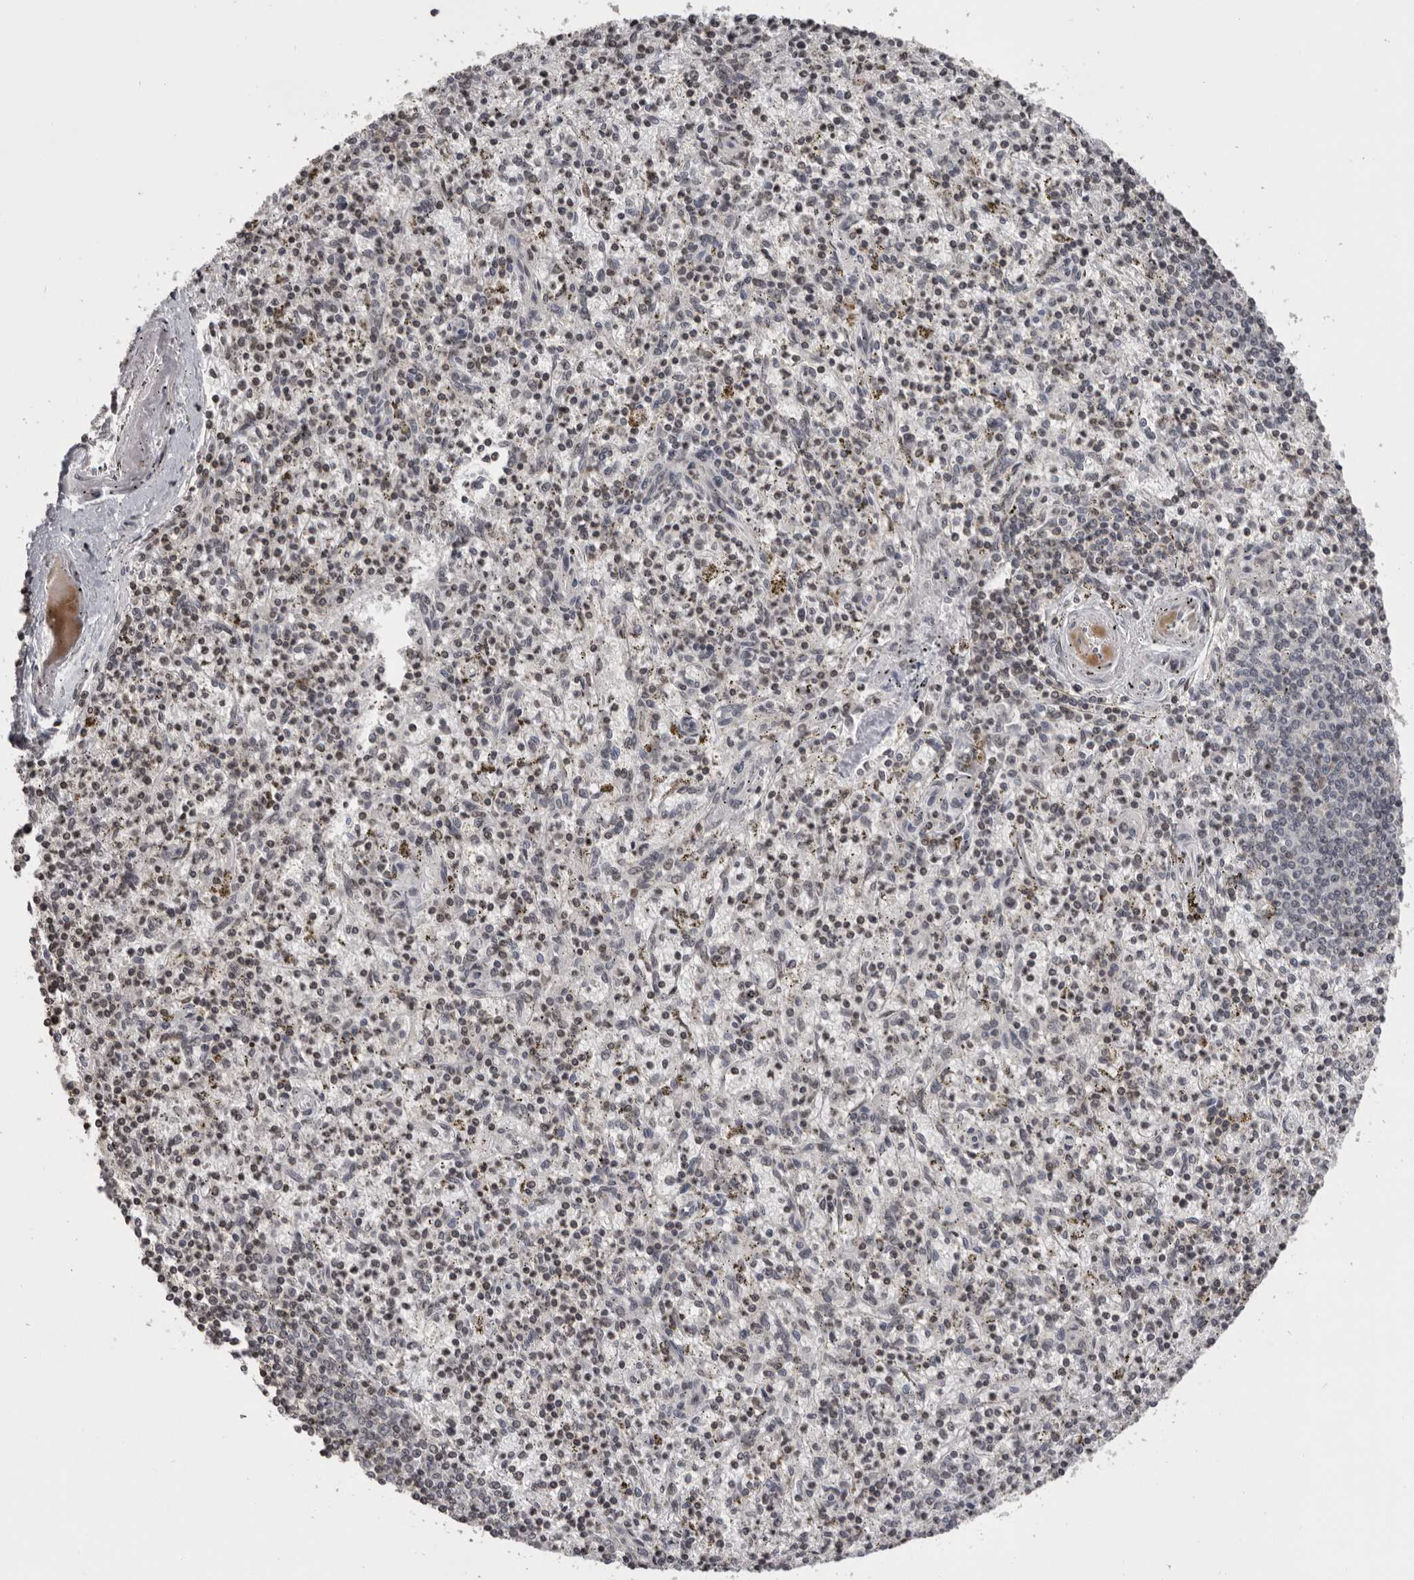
{"staining": {"intensity": "moderate", "quantity": "25%-75%", "location": "nuclear"}, "tissue": "spleen", "cell_type": "Cells in red pulp", "image_type": "normal", "snomed": [{"axis": "morphology", "description": "Normal tissue, NOS"}, {"axis": "topography", "description": "Spleen"}], "caption": "Protein staining of benign spleen displays moderate nuclear staining in about 25%-75% of cells in red pulp.", "gene": "AZIN1", "patient": {"sex": "male", "age": 72}}